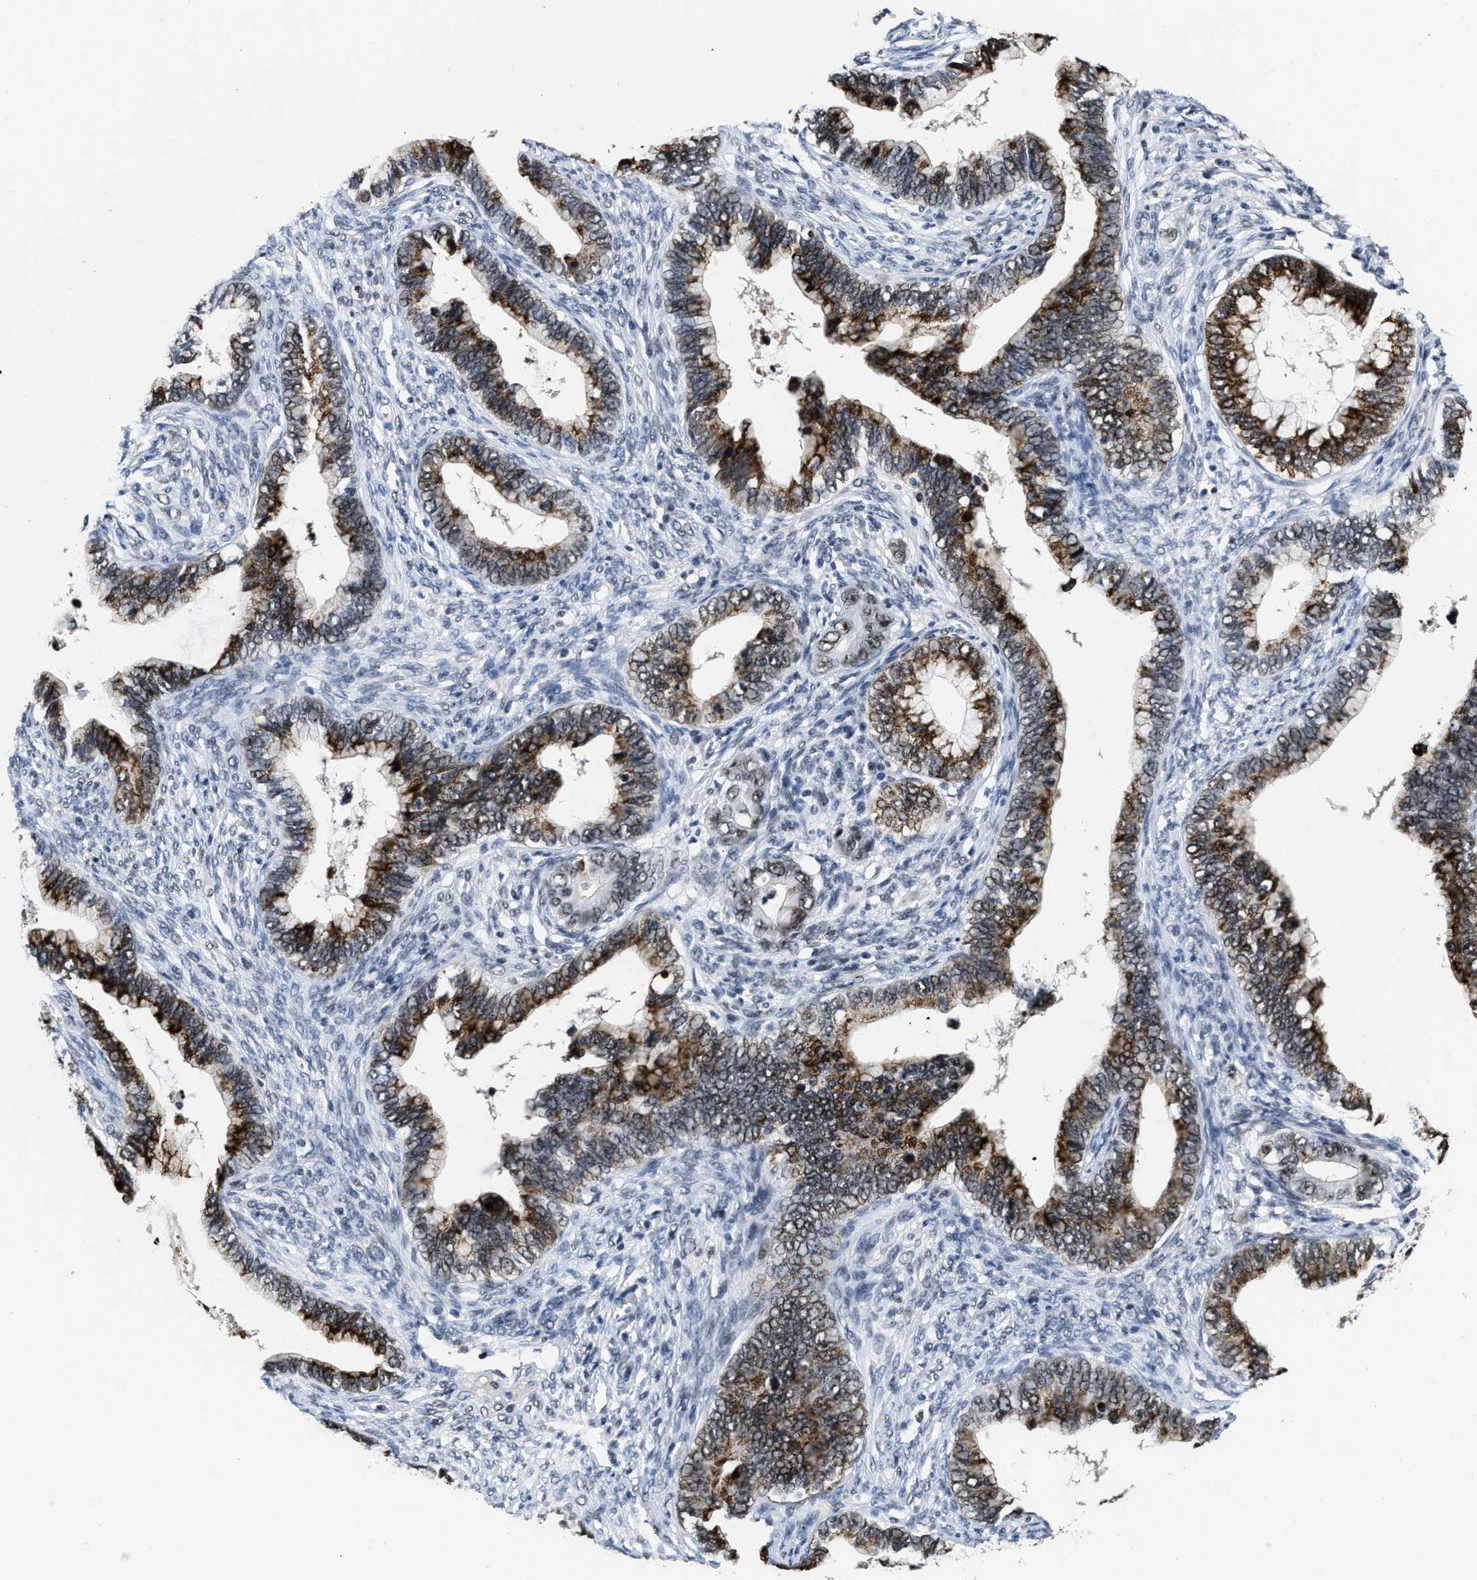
{"staining": {"intensity": "strong", "quantity": ">75%", "location": "cytoplasmic/membranous"}, "tissue": "cervical cancer", "cell_type": "Tumor cells", "image_type": "cancer", "snomed": [{"axis": "morphology", "description": "Adenocarcinoma, NOS"}, {"axis": "topography", "description": "Cervix"}], "caption": "Cervical cancer stained with a brown dye exhibits strong cytoplasmic/membranous positive positivity in approximately >75% of tumor cells.", "gene": "SUPT16H", "patient": {"sex": "female", "age": 44}}